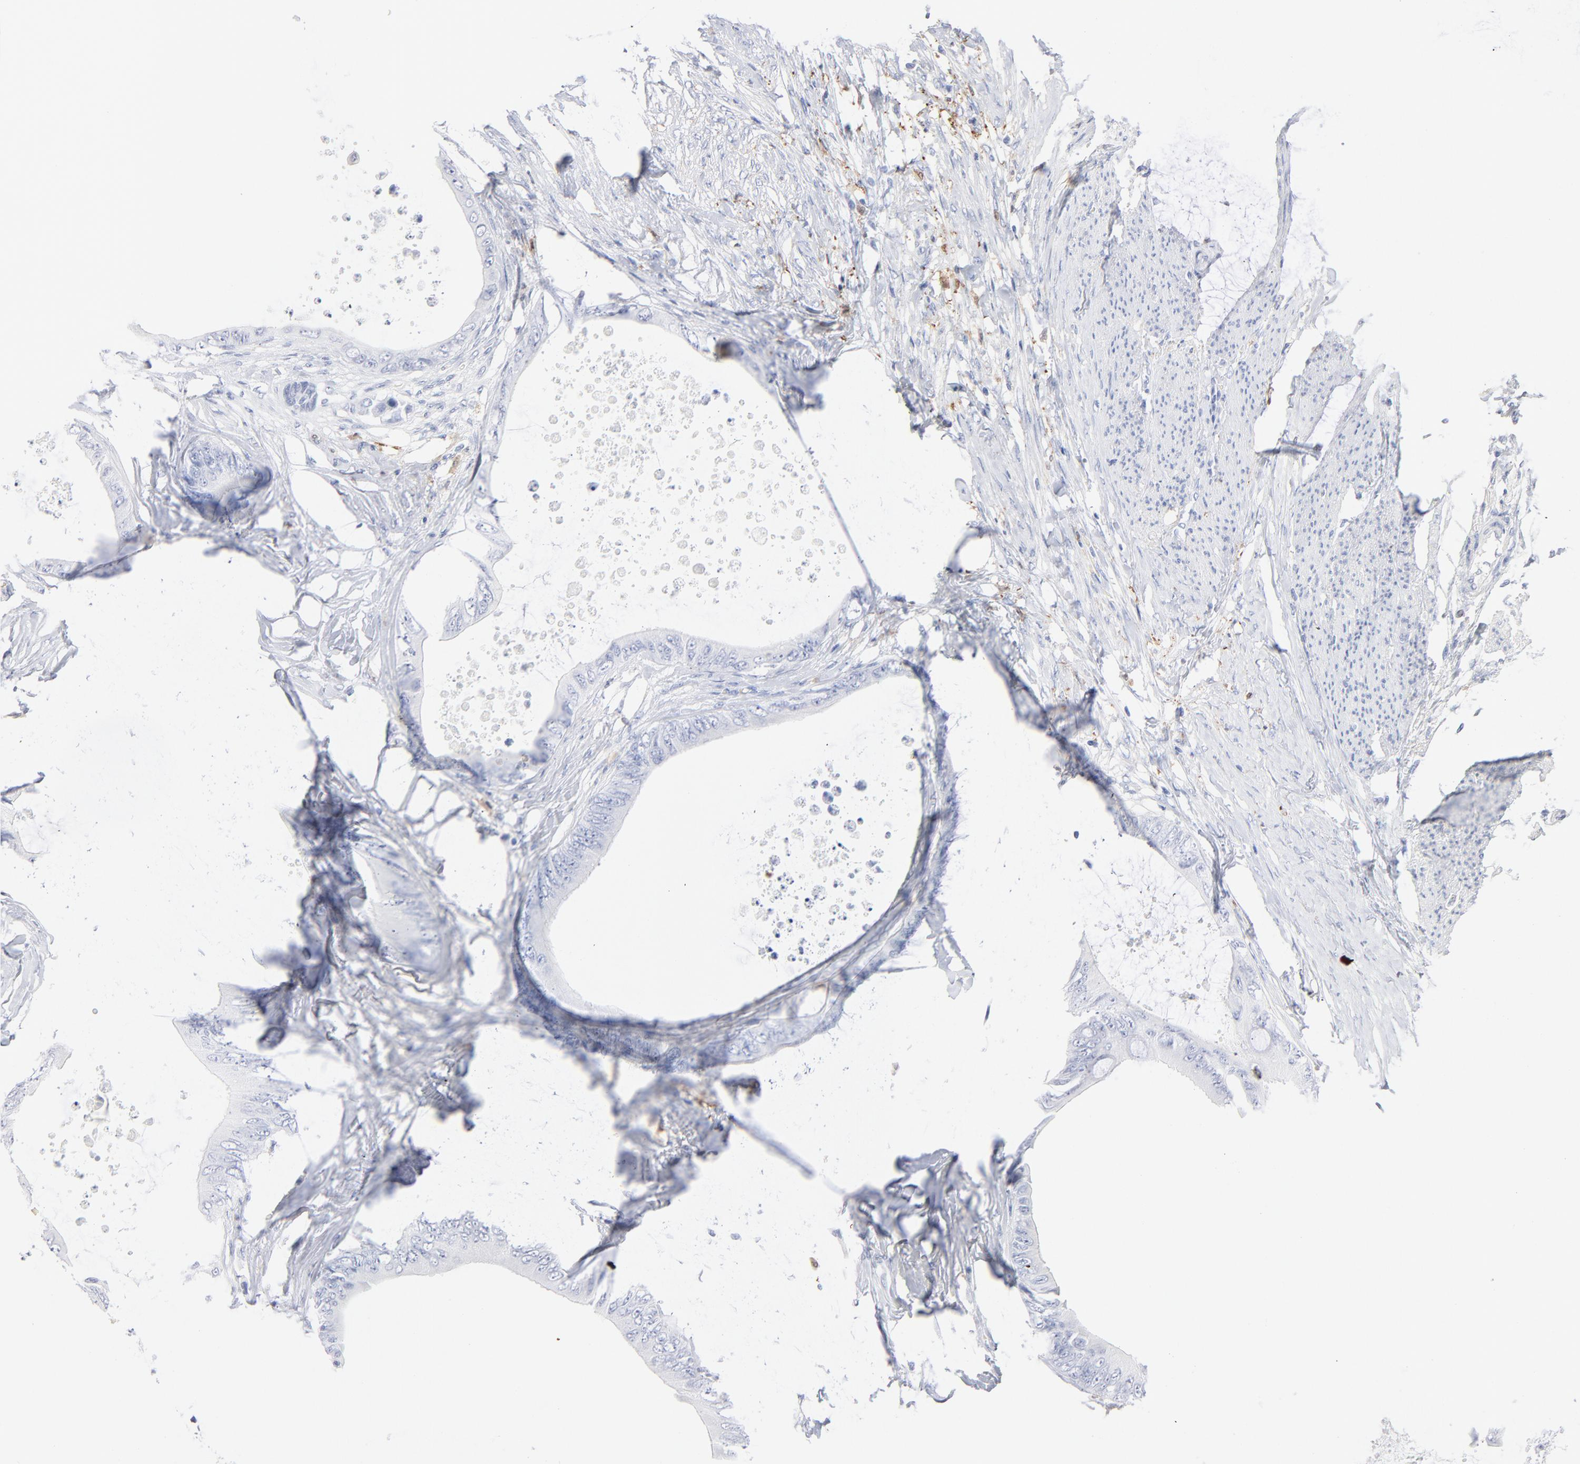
{"staining": {"intensity": "negative", "quantity": "none", "location": "none"}, "tissue": "colorectal cancer", "cell_type": "Tumor cells", "image_type": "cancer", "snomed": [{"axis": "morphology", "description": "Normal tissue, NOS"}, {"axis": "morphology", "description": "Adenocarcinoma, NOS"}, {"axis": "topography", "description": "Rectum"}, {"axis": "topography", "description": "Peripheral nerve tissue"}], "caption": "IHC of adenocarcinoma (colorectal) demonstrates no staining in tumor cells.", "gene": "IFIT2", "patient": {"sex": "female", "age": 77}}